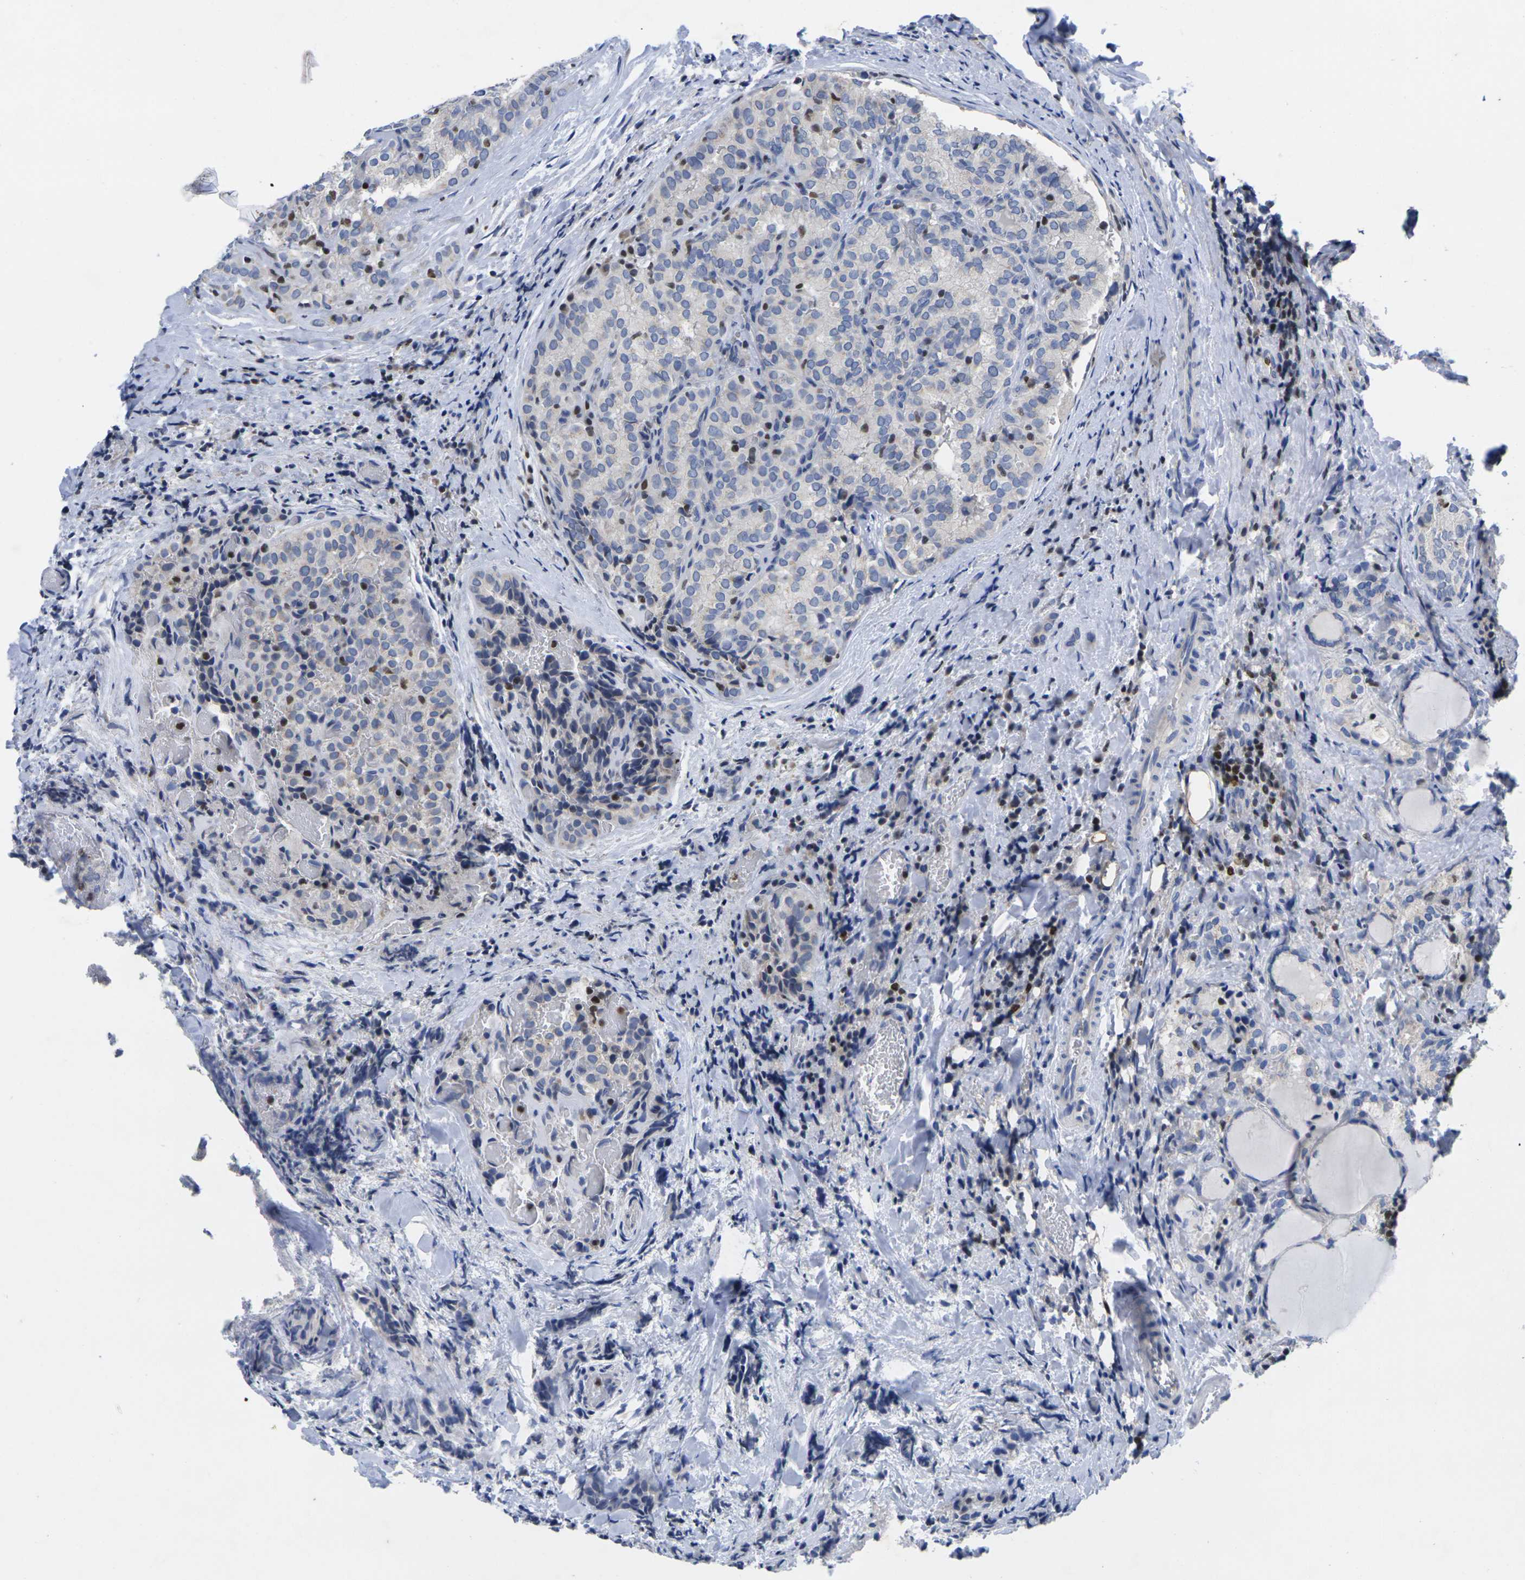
{"staining": {"intensity": "negative", "quantity": "none", "location": "none"}, "tissue": "thyroid cancer", "cell_type": "Tumor cells", "image_type": "cancer", "snomed": [{"axis": "morphology", "description": "Normal tissue, NOS"}, {"axis": "morphology", "description": "Papillary adenocarcinoma, NOS"}, {"axis": "topography", "description": "Thyroid gland"}], "caption": "High magnification brightfield microscopy of thyroid papillary adenocarcinoma stained with DAB (brown) and counterstained with hematoxylin (blue): tumor cells show no significant staining.", "gene": "IKZF1", "patient": {"sex": "female", "age": 30}}